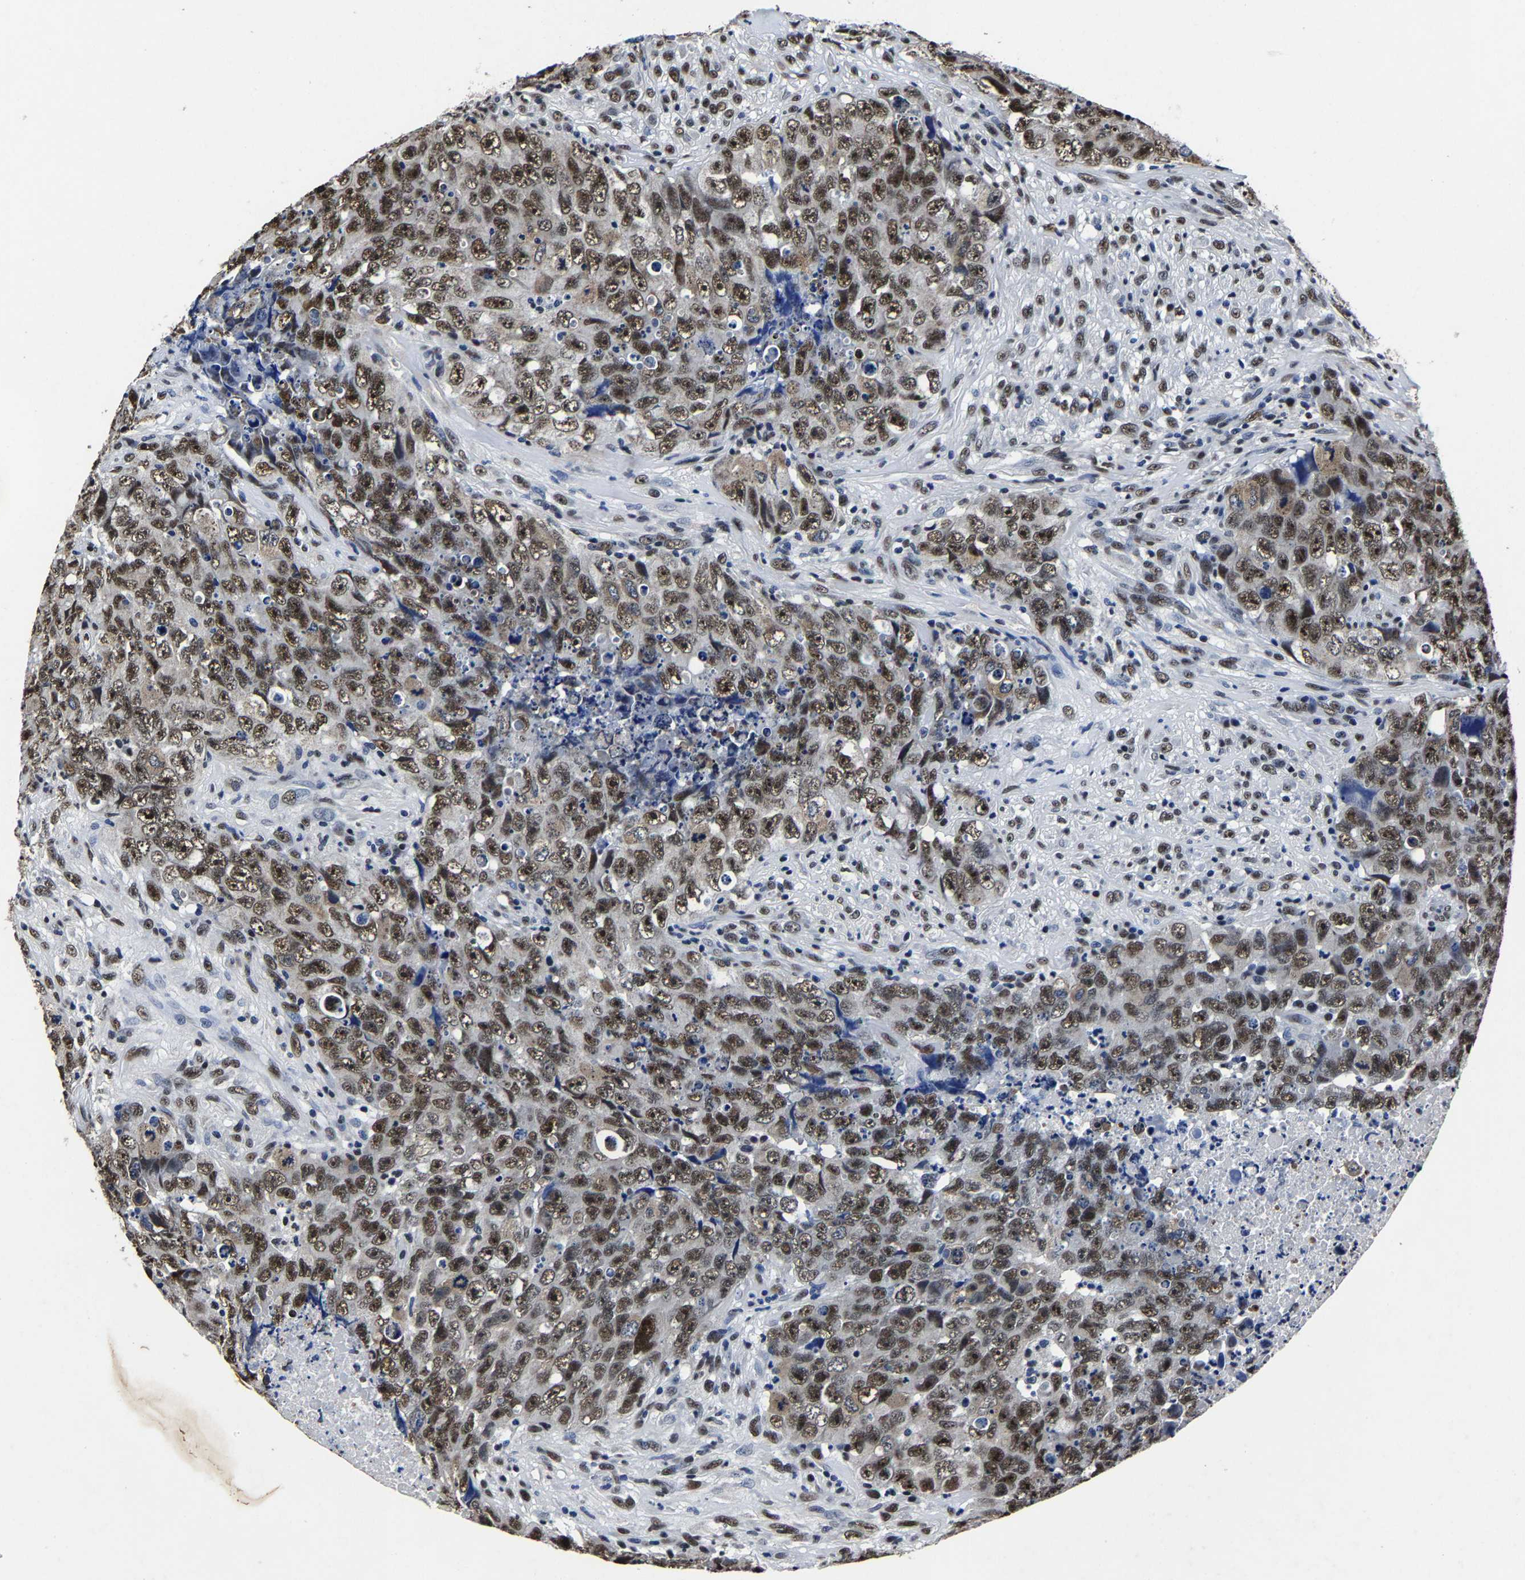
{"staining": {"intensity": "strong", "quantity": ">75%", "location": "nuclear"}, "tissue": "testis cancer", "cell_type": "Tumor cells", "image_type": "cancer", "snomed": [{"axis": "morphology", "description": "Carcinoma, Embryonal, NOS"}, {"axis": "topography", "description": "Testis"}], "caption": "Testis cancer stained with a brown dye displays strong nuclear positive expression in approximately >75% of tumor cells.", "gene": "RBM45", "patient": {"sex": "male", "age": 32}}